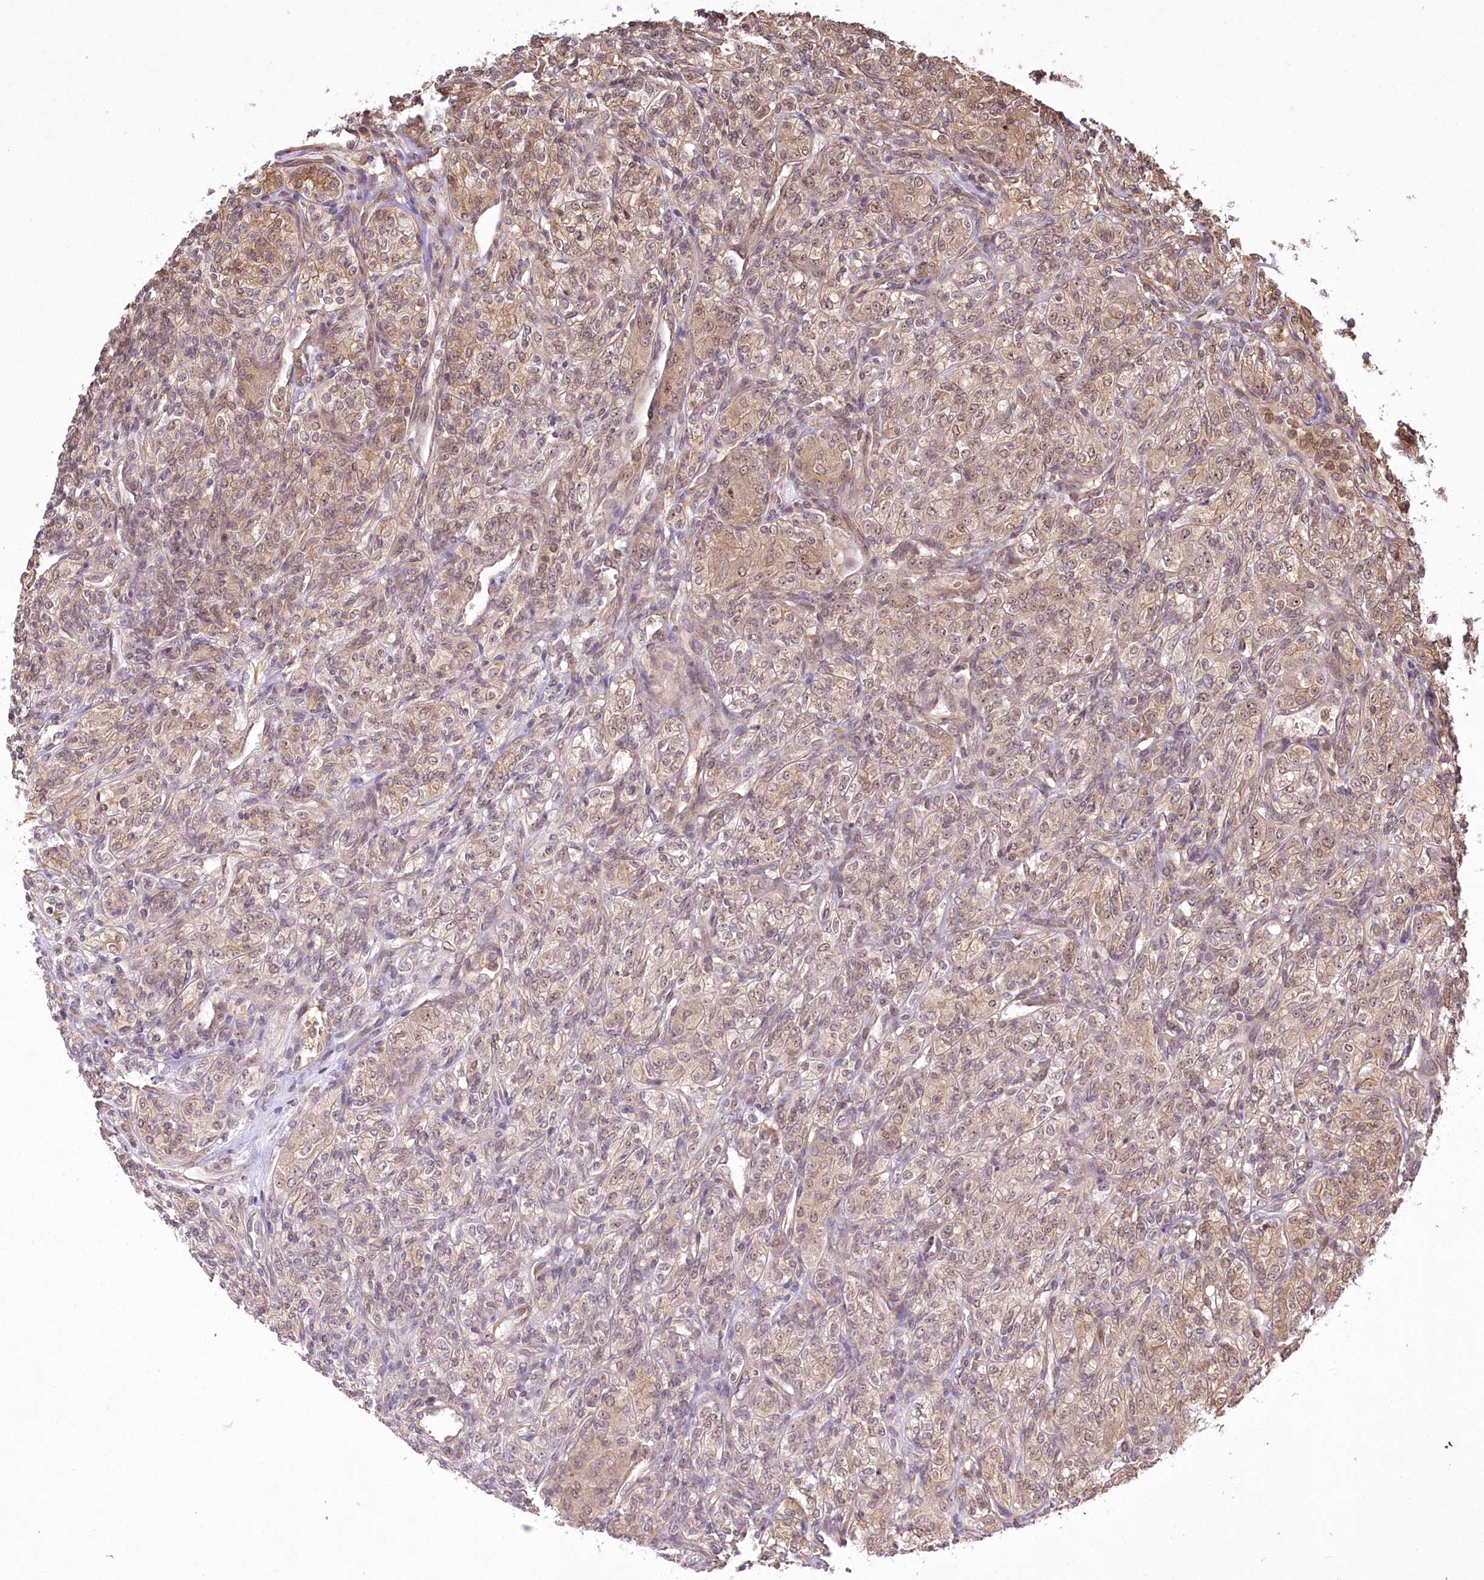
{"staining": {"intensity": "weak", "quantity": "25%-75%", "location": "cytoplasmic/membranous,nuclear"}, "tissue": "renal cancer", "cell_type": "Tumor cells", "image_type": "cancer", "snomed": [{"axis": "morphology", "description": "Adenocarcinoma, NOS"}, {"axis": "topography", "description": "Kidney"}], "caption": "This micrograph demonstrates adenocarcinoma (renal) stained with IHC to label a protein in brown. The cytoplasmic/membranous and nuclear of tumor cells show weak positivity for the protein. Nuclei are counter-stained blue.", "gene": "SERGEF", "patient": {"sex": "male", "age": 77}}